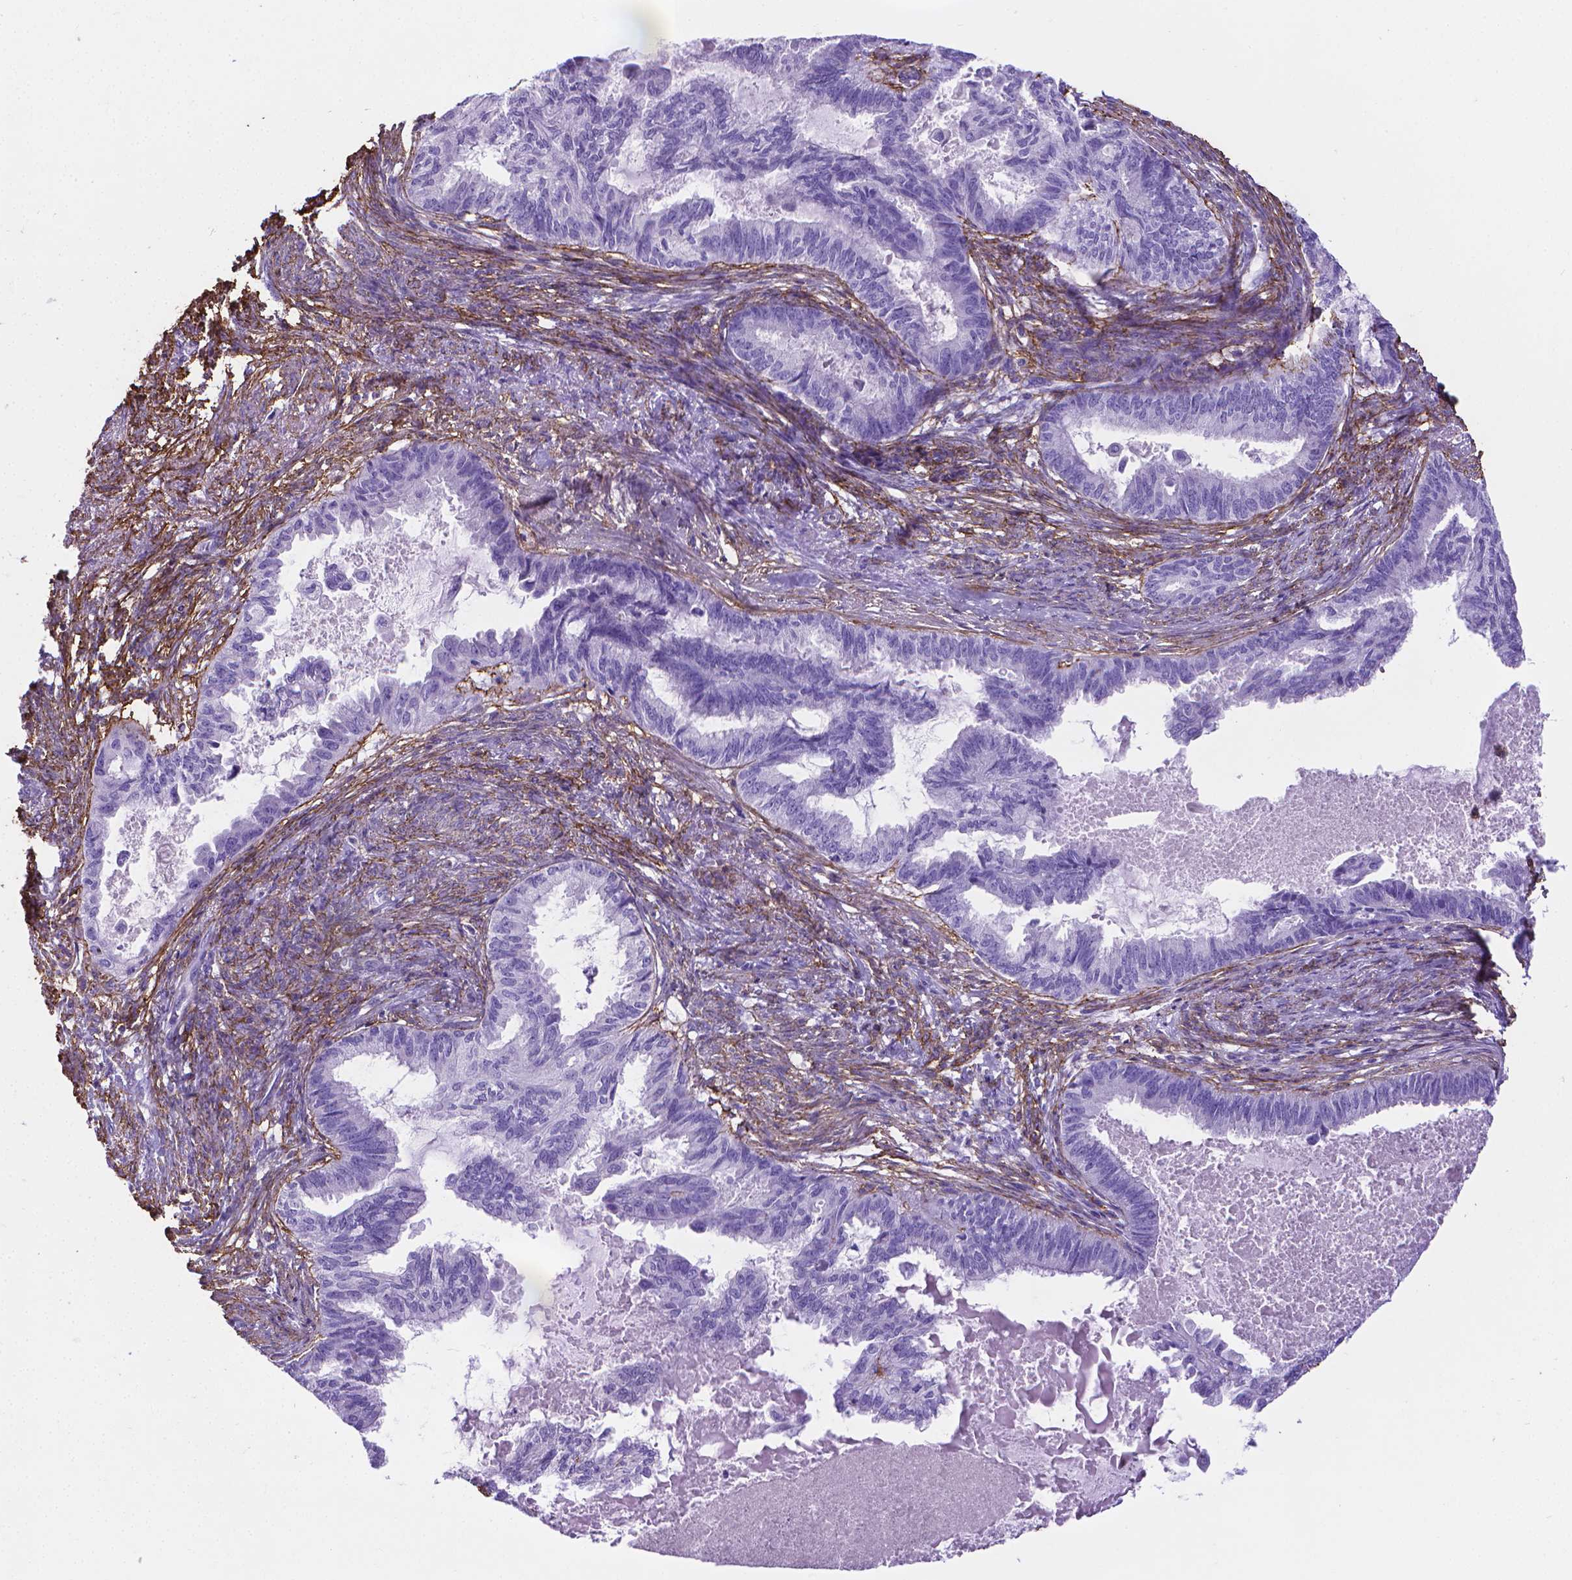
{"staining": {"intensity": "negative", "quantity": "none", "location": "none"}, "tissue": "endometrial cancer", "cell_type": "Tumor cells", "image_type": "cancer", "snomed": [{"axis": "morphology", "description": "Adenocarcinoma, NOS"}, {"axis": "topography", "description": "Endometrium"}], "caption": "Endometrial cancer stained for a protein using IHC reveals no expression tumor cells.", "gene": "MFAP2", "patient": {"sex": "female", "age": 86}}